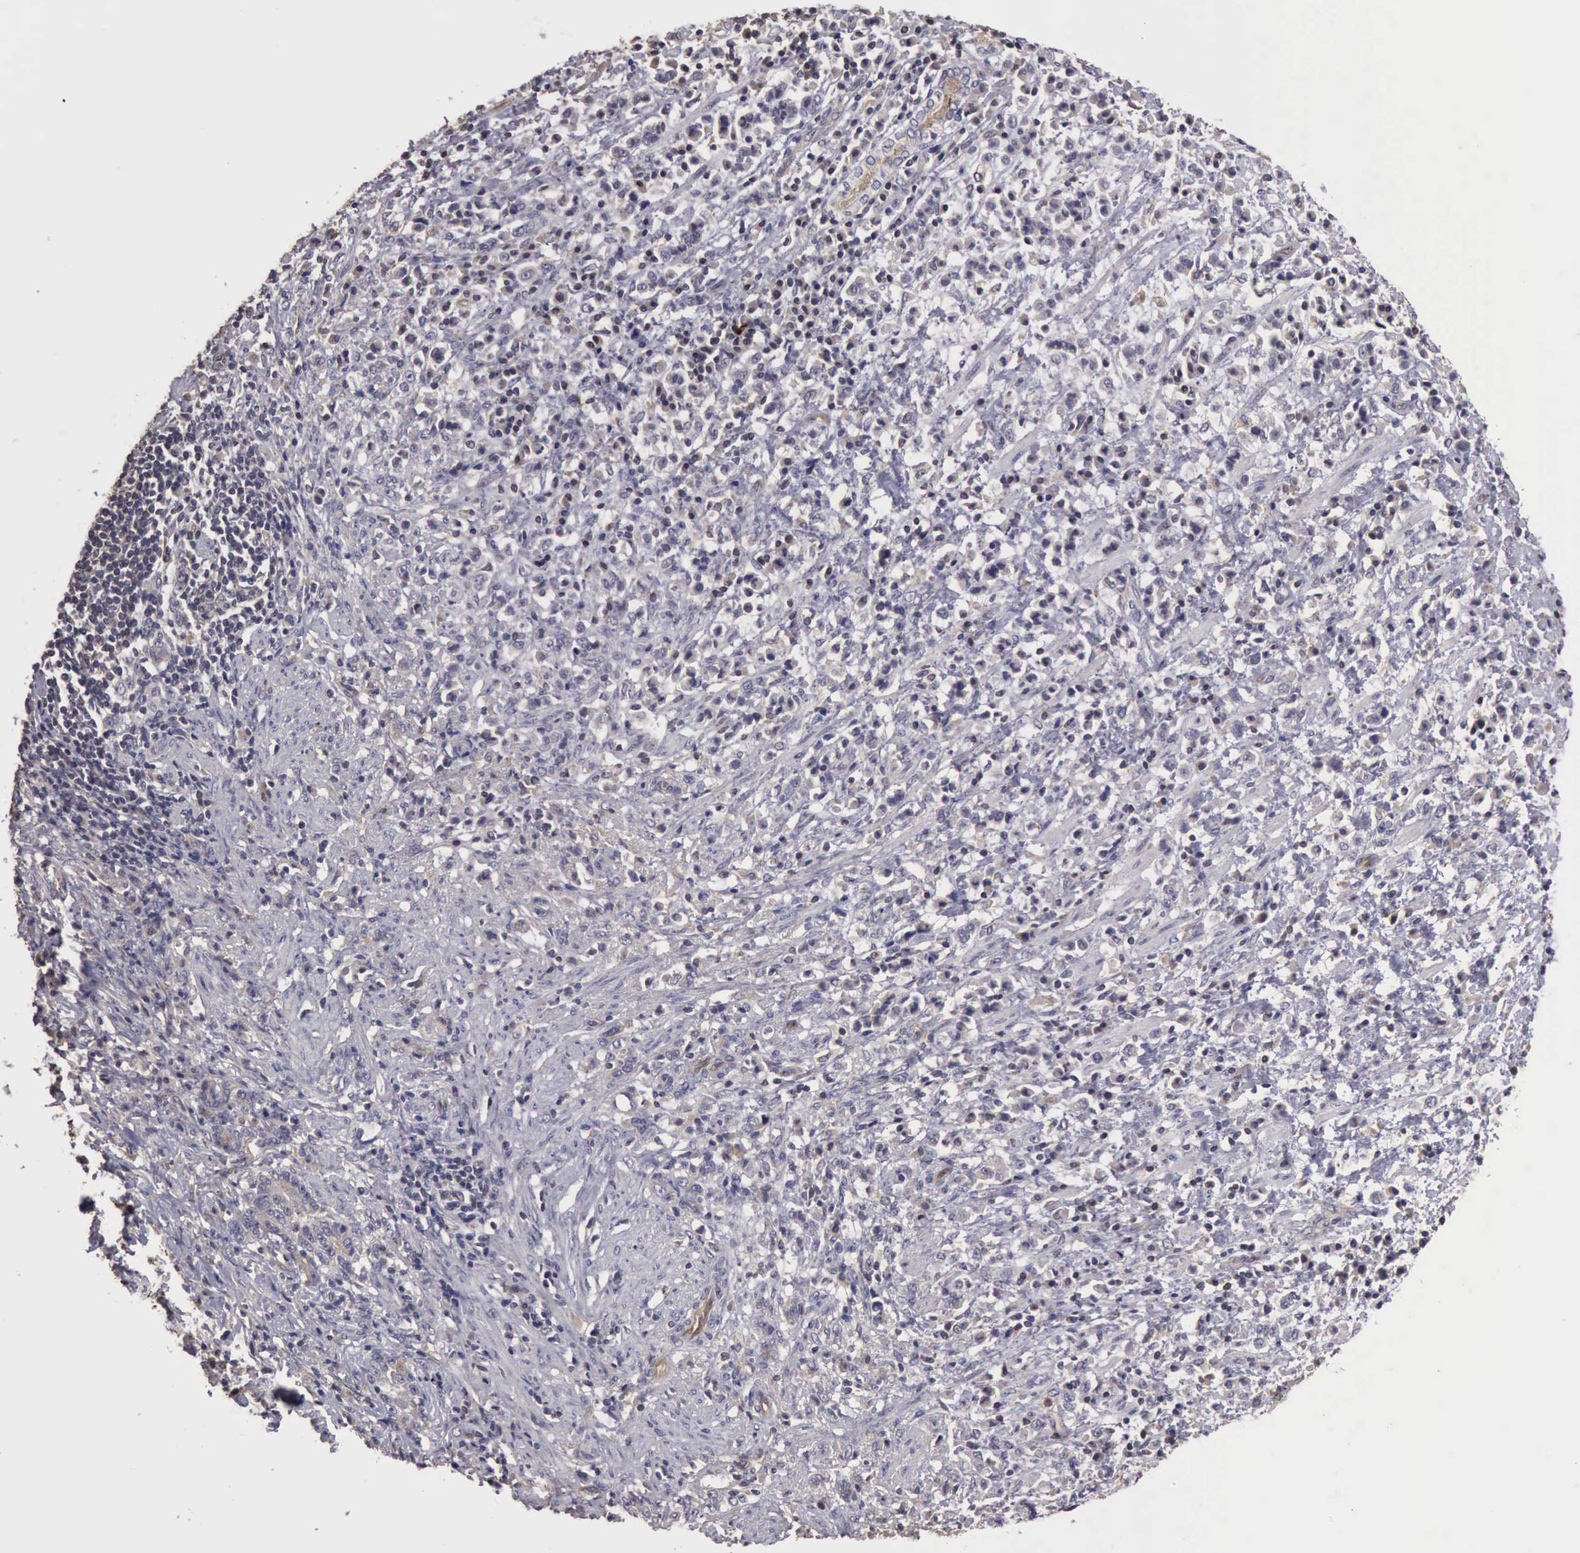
{"staining": {"intensity": "negative", "quantity": "none", "location": "none"}, "tissue": "stomach cancer", "cell_type": "Tumor cells", "image_type": "cancer", "snomed": [{"axis": "morphology", "description": "Adenocarcinoma, NOS"}, {"axis": "topography", "description": "Stomach, lower"}], "caption": "DAB immunohistochemical staining of human stomach cancer demonstrates no significant expression in tumor cells. (Immunohistochemistry, brightfield microscopy, high magnification).", "gene": "BMX", "patient": {"sex": "male", "age": 88}}